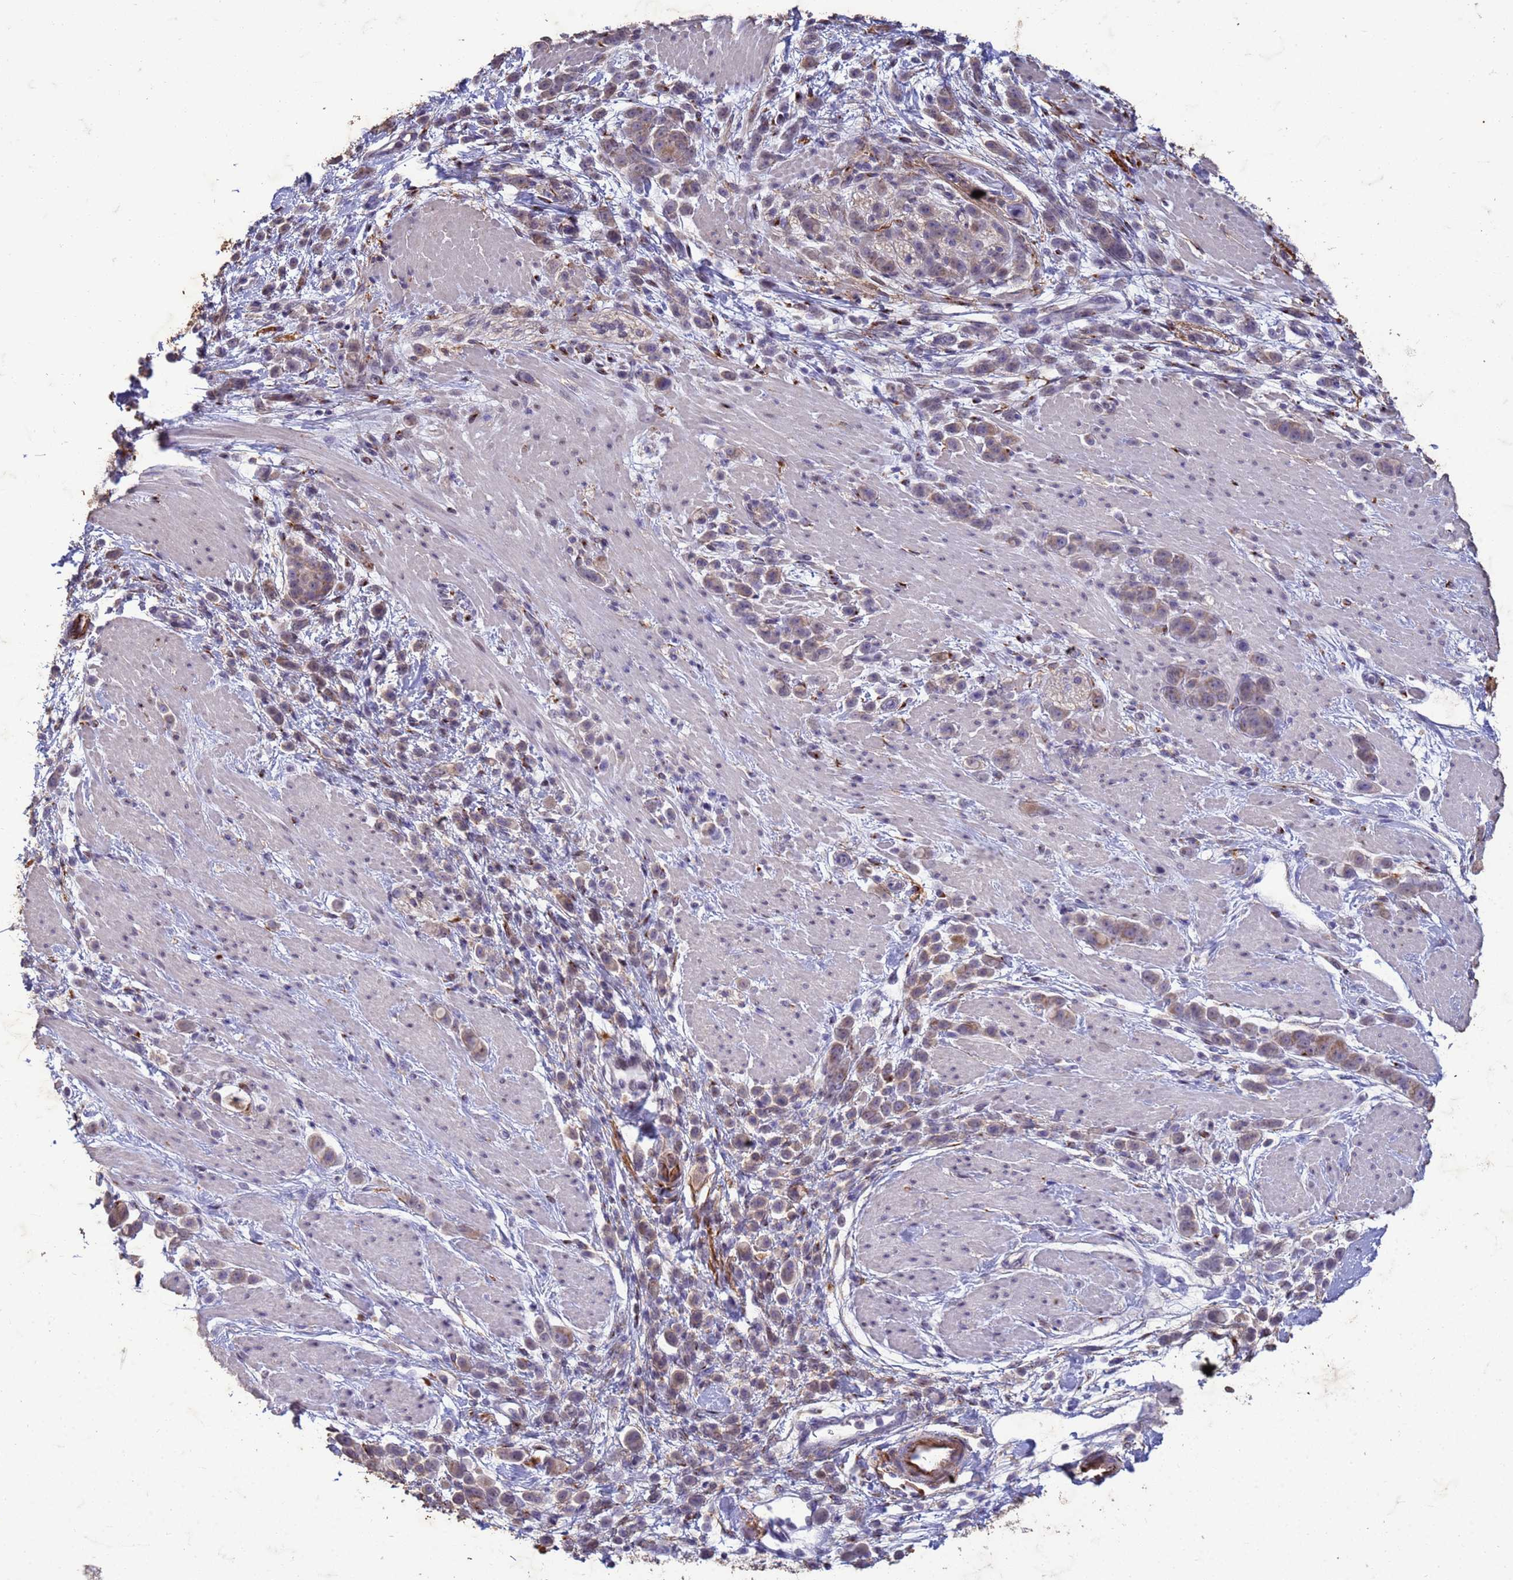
{"staining": {"intensity": "weak", "quantity": ">75%", "location": "cytoplasmic/membranous"}, "tissue": "pancreatic cancer", "cell_type": "Tumor cells", "image_type": "cancer", "snomed": [{"axis": "morphology", "description": "Normal tissue, NOS"}, {"axis": "morphology", "description": "Adenocarcinoma, NOS"}, {"axis": "topography", "description": "Pancreas"}], "caption": "The immunohistochemical stain shows weak cytoplasmic/membranous staining in tumor cells of adenocarcinoma (pancreatic) tissue.", "gene": "SLC25A15", "patient": {"sex": "female", "age": 64}}